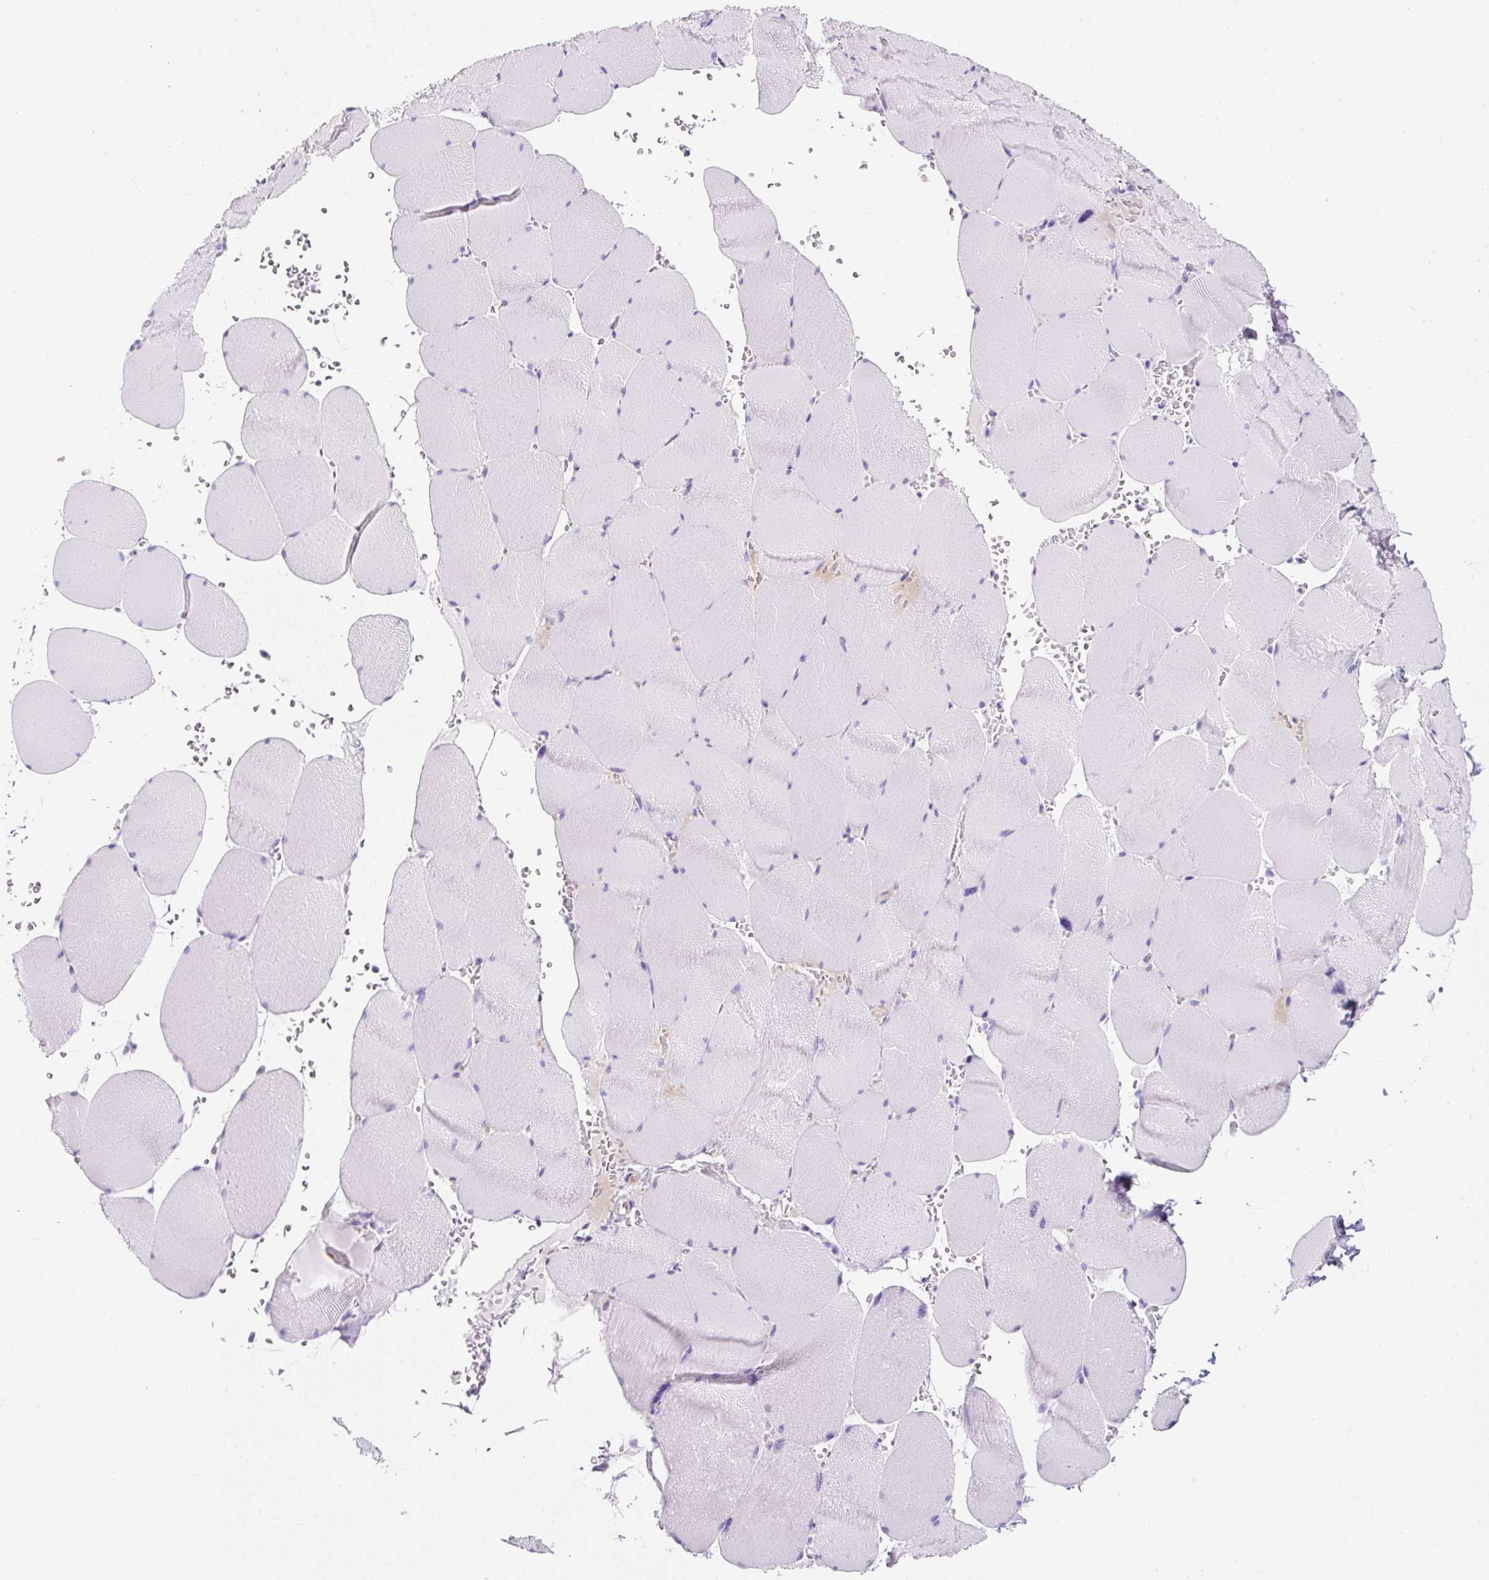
{"staining": {"intensity": "negative", "quantity": "none", "location": "none"}, "tissue": "skeletal muscle", "cell_type": "Myocytes", "image_type": "normal", "snomed": [{"axis": "morphology", "description": "Normal tissue, NOS"}, {"axis": "topography", "description": "Skeletal muscle"}, {"axis": "topography", "description": "Head-Neck"}], "caption": "Normal skeletal muscle was stained to show a protein in brown. There is no significant positivity in myocytes. The staining is performed using DAB brown chromogen with nuclei counter-stained in using hematoxylin.", "gene": "TMEM200B", "patient": {"sex": "male", "age": 66}}